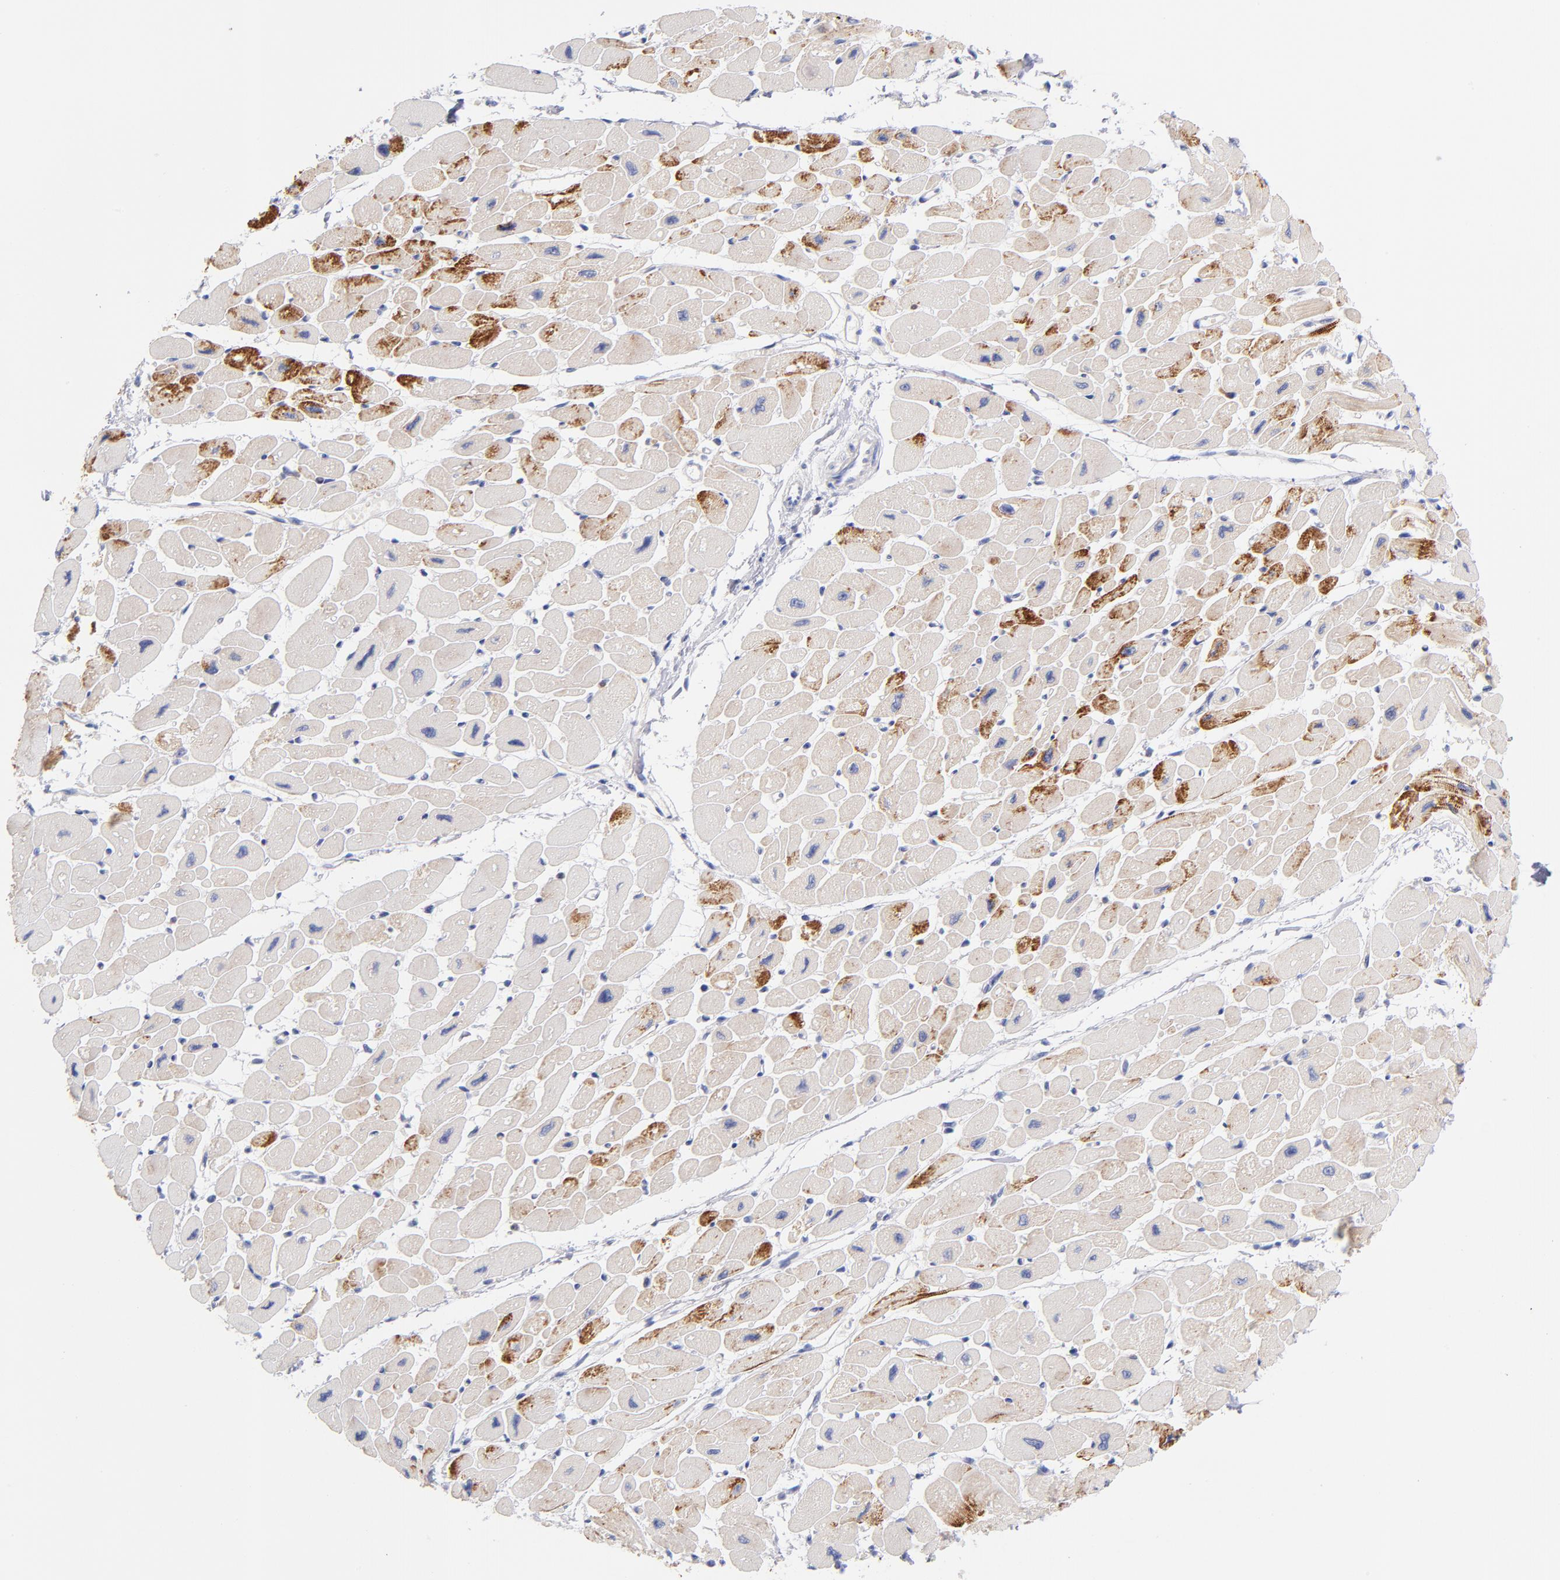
{"staining": {"intensity": "strong", "quantity": ">75%", "location": "cytoplasmic/membranous"}, "tissue": "heart muscle", "cell_type": "Cardiomyocytes", "image_type": "normal", "snomed": [{"axis": "morphology", "description": "Normal tissue, NOS"}, {"axis": "topography", "description": "Heart"}], "caption": "Protein positivity by IHC demonstrates strong cytoplasmic/membranous staining in approximately >75% of cardiomyocytes in benign heart muscle.", "gene": "BID", "patient": {"sex": "female", "age": 54}}